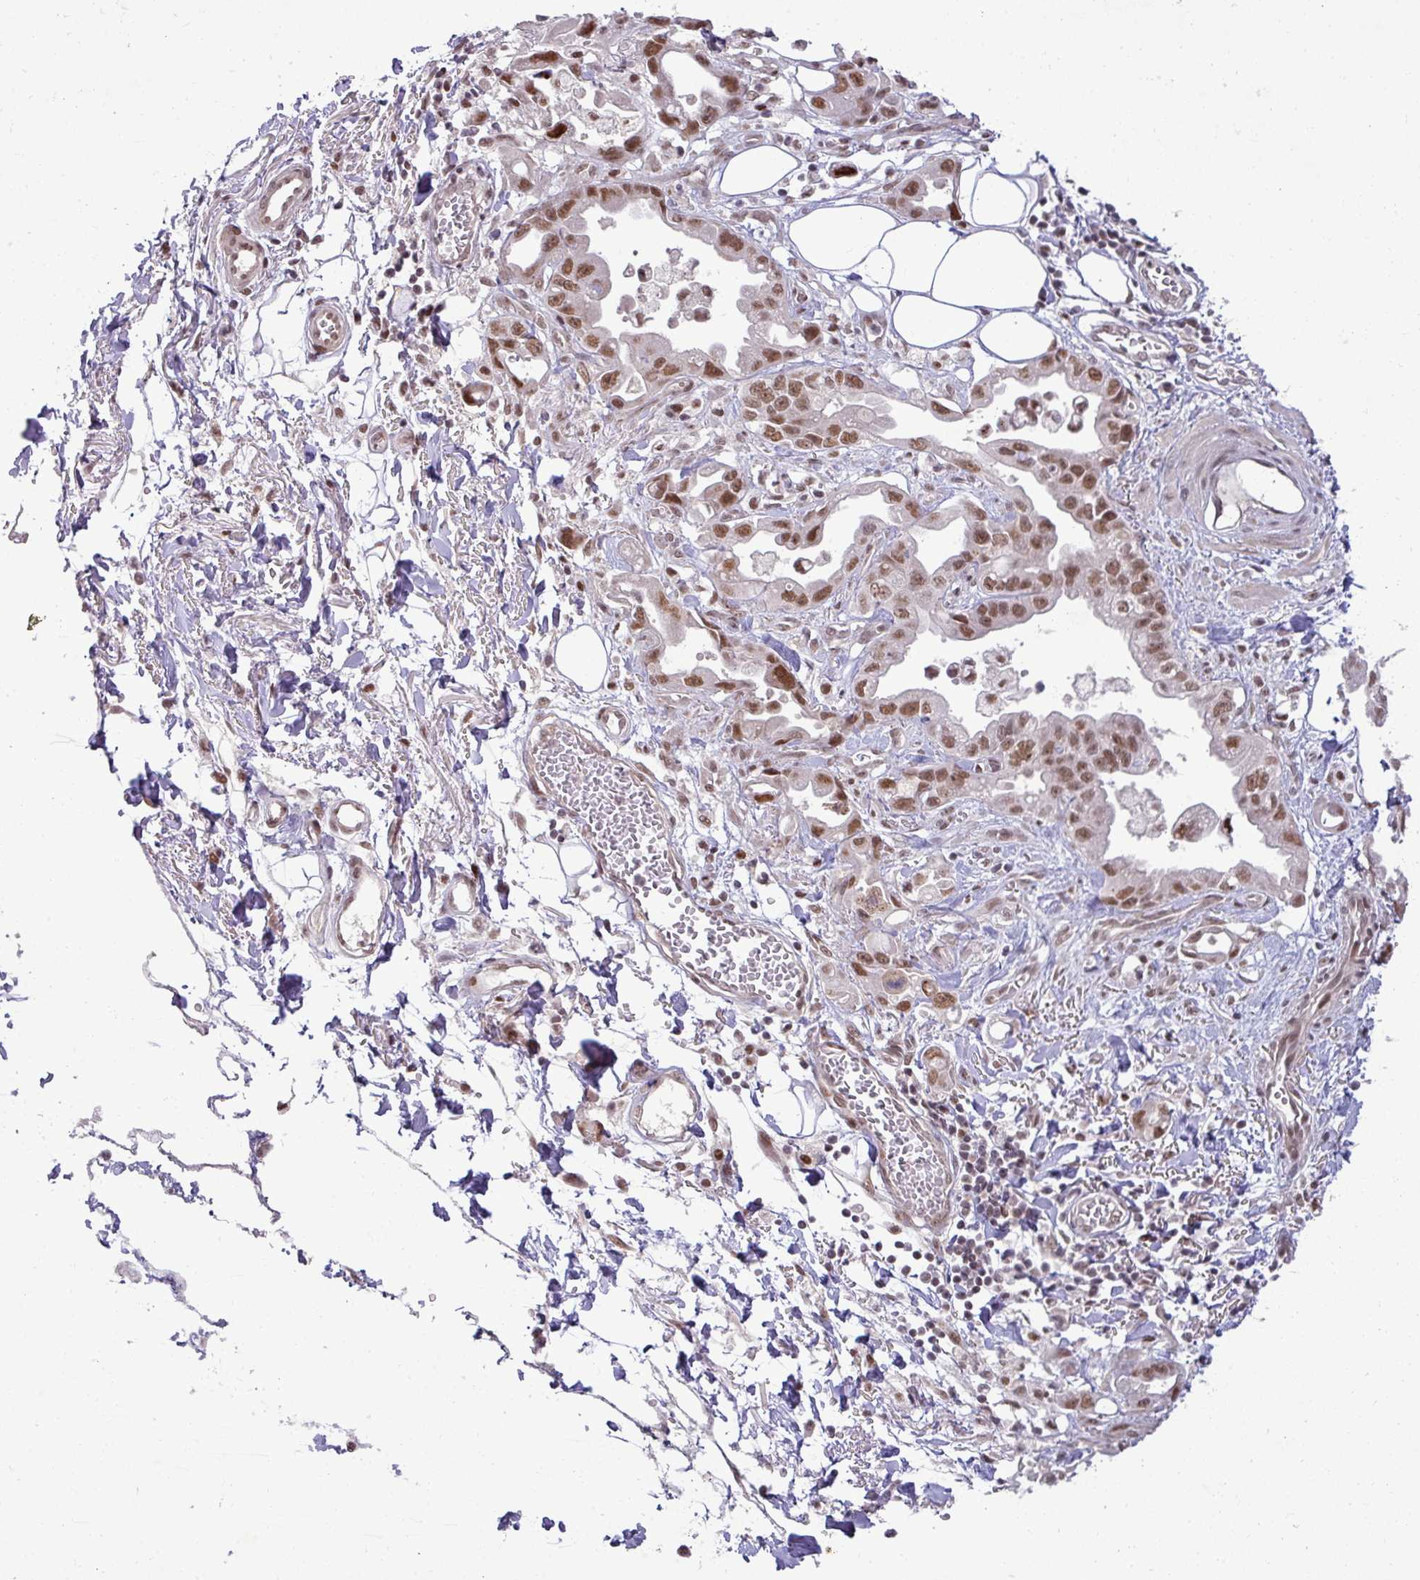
{"staining": {"intensity": "moderate", "quantity": ">75%", "location": "nuclear"}, "tissue": "stomach cancer", "cell_type": "Tumor cells", "image_type": "cancer", "snomed": [{"axis": "morphology", "description": "Adenocarcinoma, NOS"}, {"axis": "topography", "description": "Stomach"}], "caption": "A high-resolution histopathology image shows immunohistochemistry staining of stomach adenocarcinoma, which shows moderate nuclear staining in approximately >75% of tumor cells.", "gene": "PTPN20", "patient": {"sex": "male", "age": 55}}